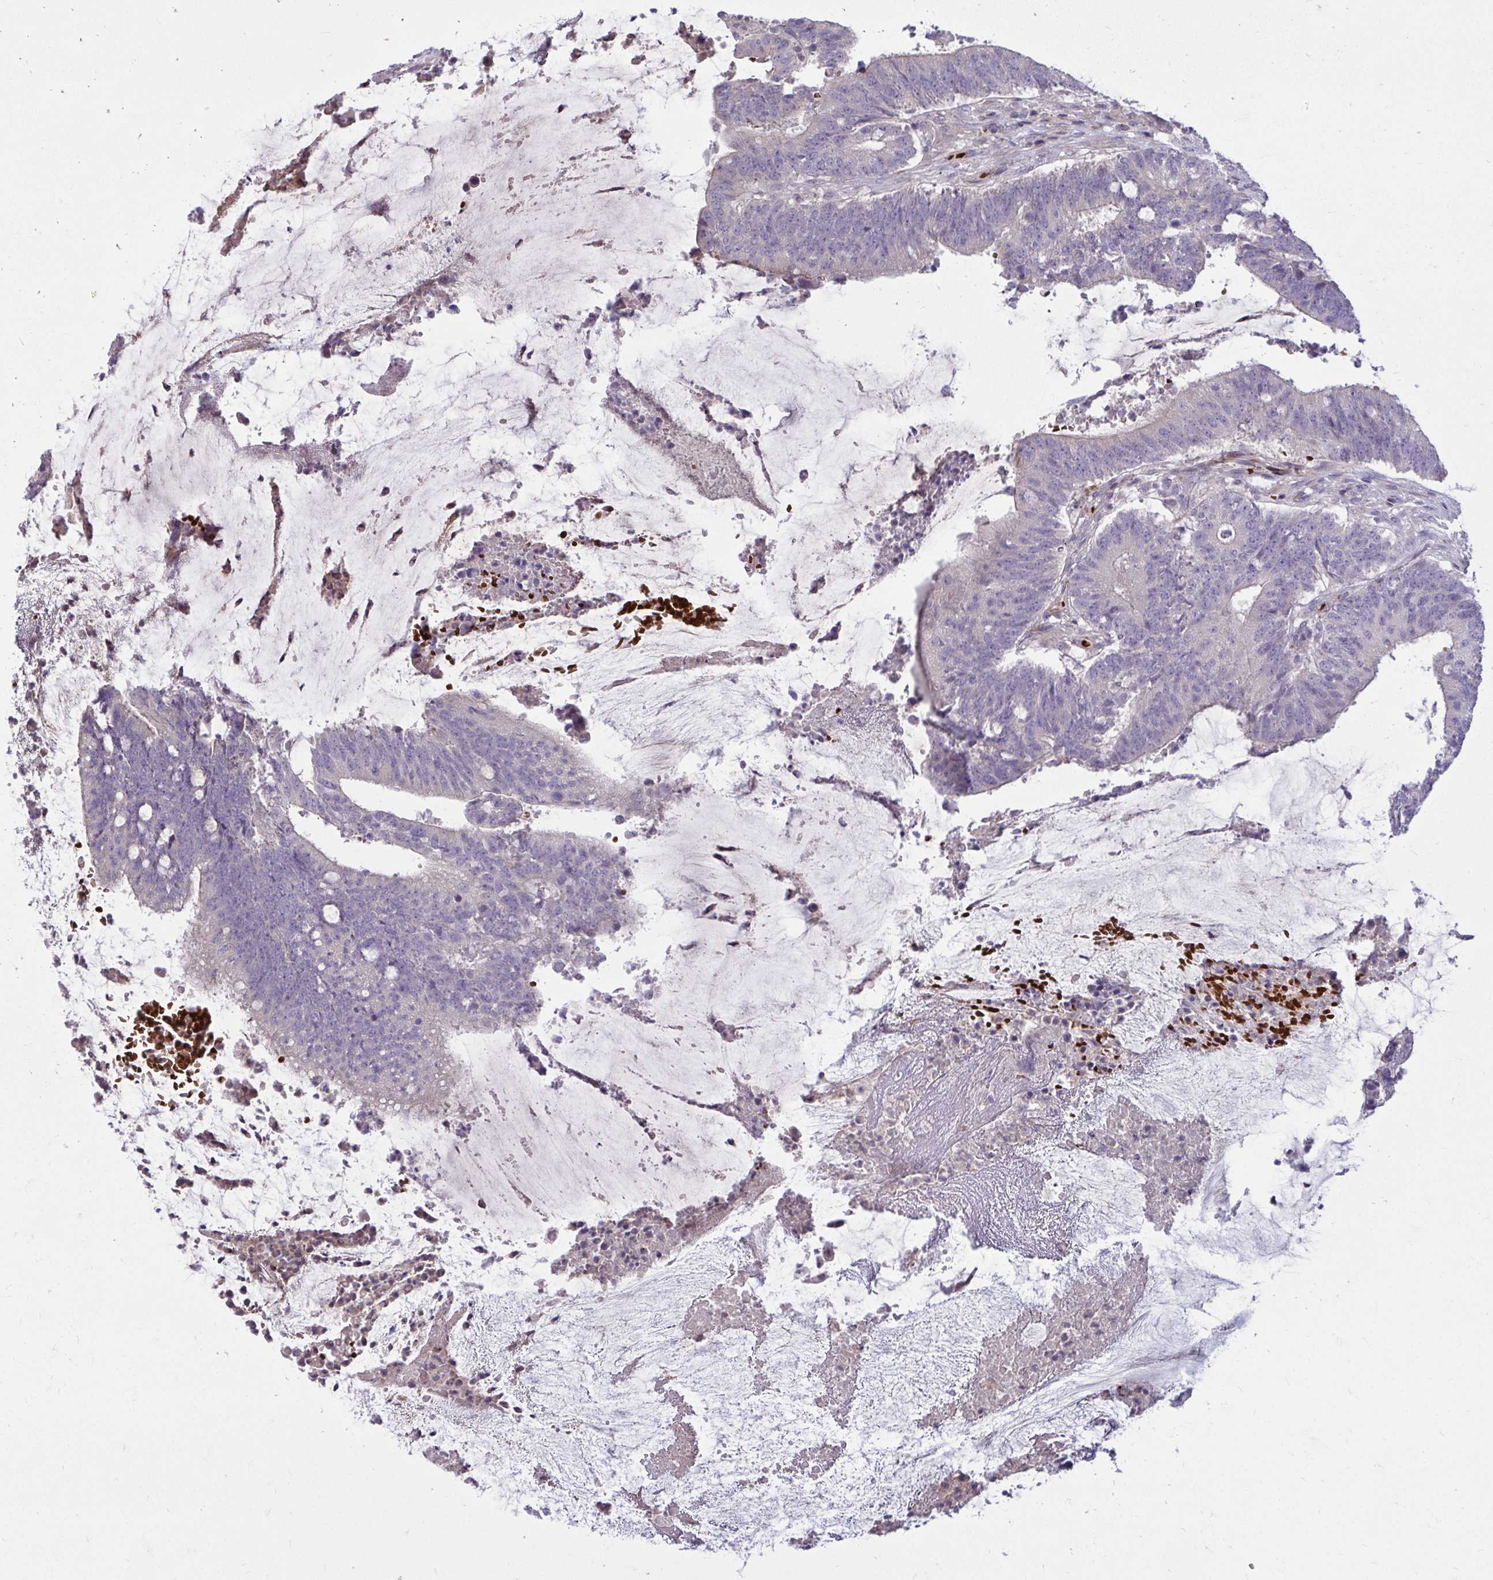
{"staining": {"intensity": "negative", "quantity": "none", "location": "none"}, "tissue": "colorectal cancer", "cell_type": "Tumor cells", "image_type": "cancer", "snomed": [{"axis": "morphology", "description": "Adenocarcinoma, NOS"}, {"axis": "topography", "description": "Colon"}], "caption": "The image reveals no staining of tumor cells in colorectal cancer (adenocarcinoma). (Brightfield microscopy of DAB IHC at high magnification).", "gene": "SLC14A1", "patient": {"sex": "female", "age": 43}}